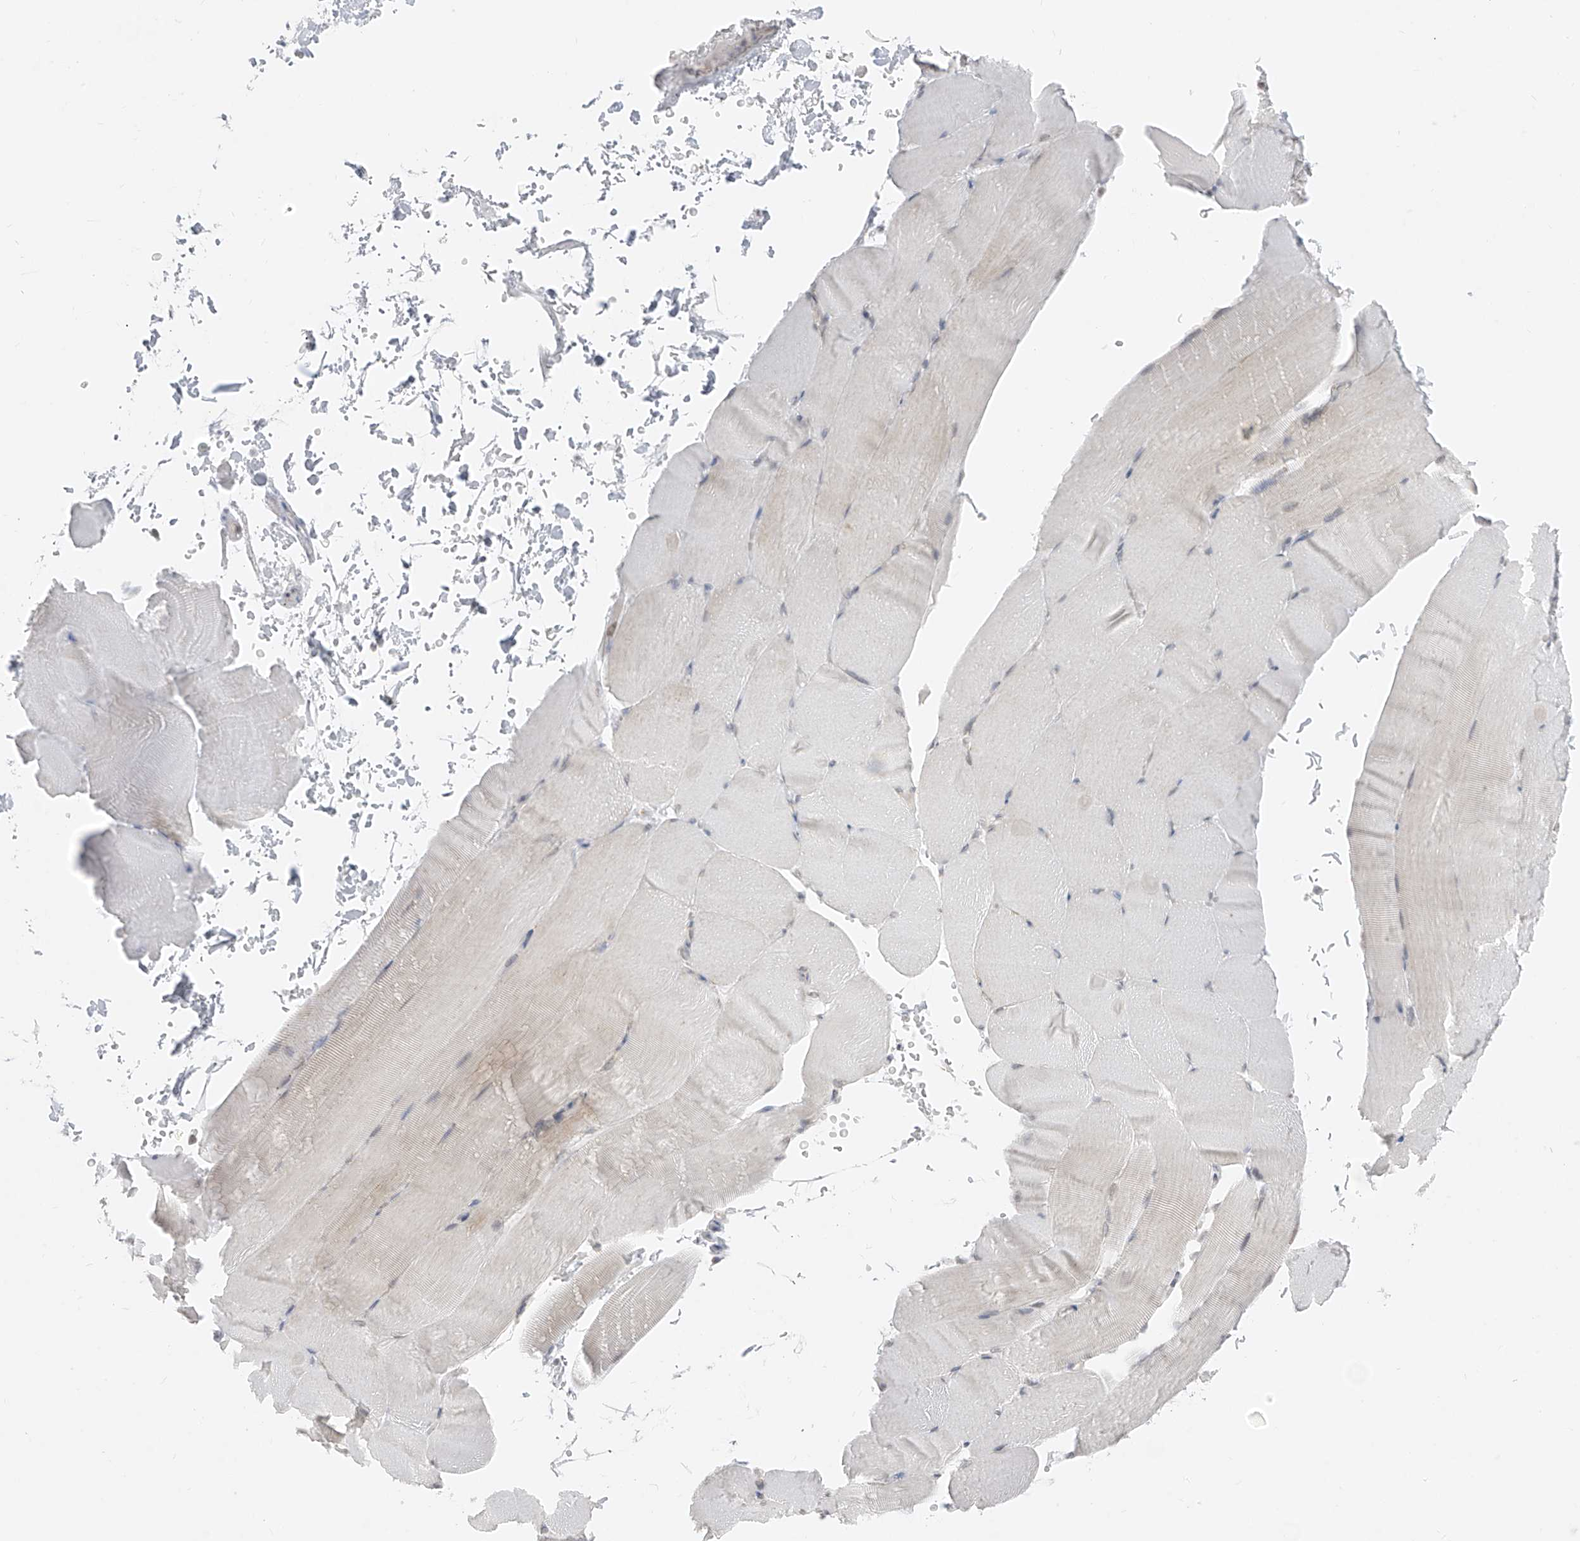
{"staining": {"intensity": "negative", "quantity": "none", "location": "none"}, "tissue": "skeletal muscle", "cell_type": "Myocytes", "image_type": "normal", "snomed": [{"axis": "morphology", "description": "Normal tissue, NOS"}, {"axis": "topography", "description": "Skeletal muscle"}, {"axis": "topography", "description": "Parathyroid gland"}], "caption": "An immunohistochemistry histopathology image of normal skeletal muscle is shown. There is no staining in myocytes of skeletal muscle. (DAB immunohistochemistry (IHC) visualized using brightfield microscopy, high magnification).", "gene": "DYRK1B", "patient": {"sex": "female", "age": 37}}